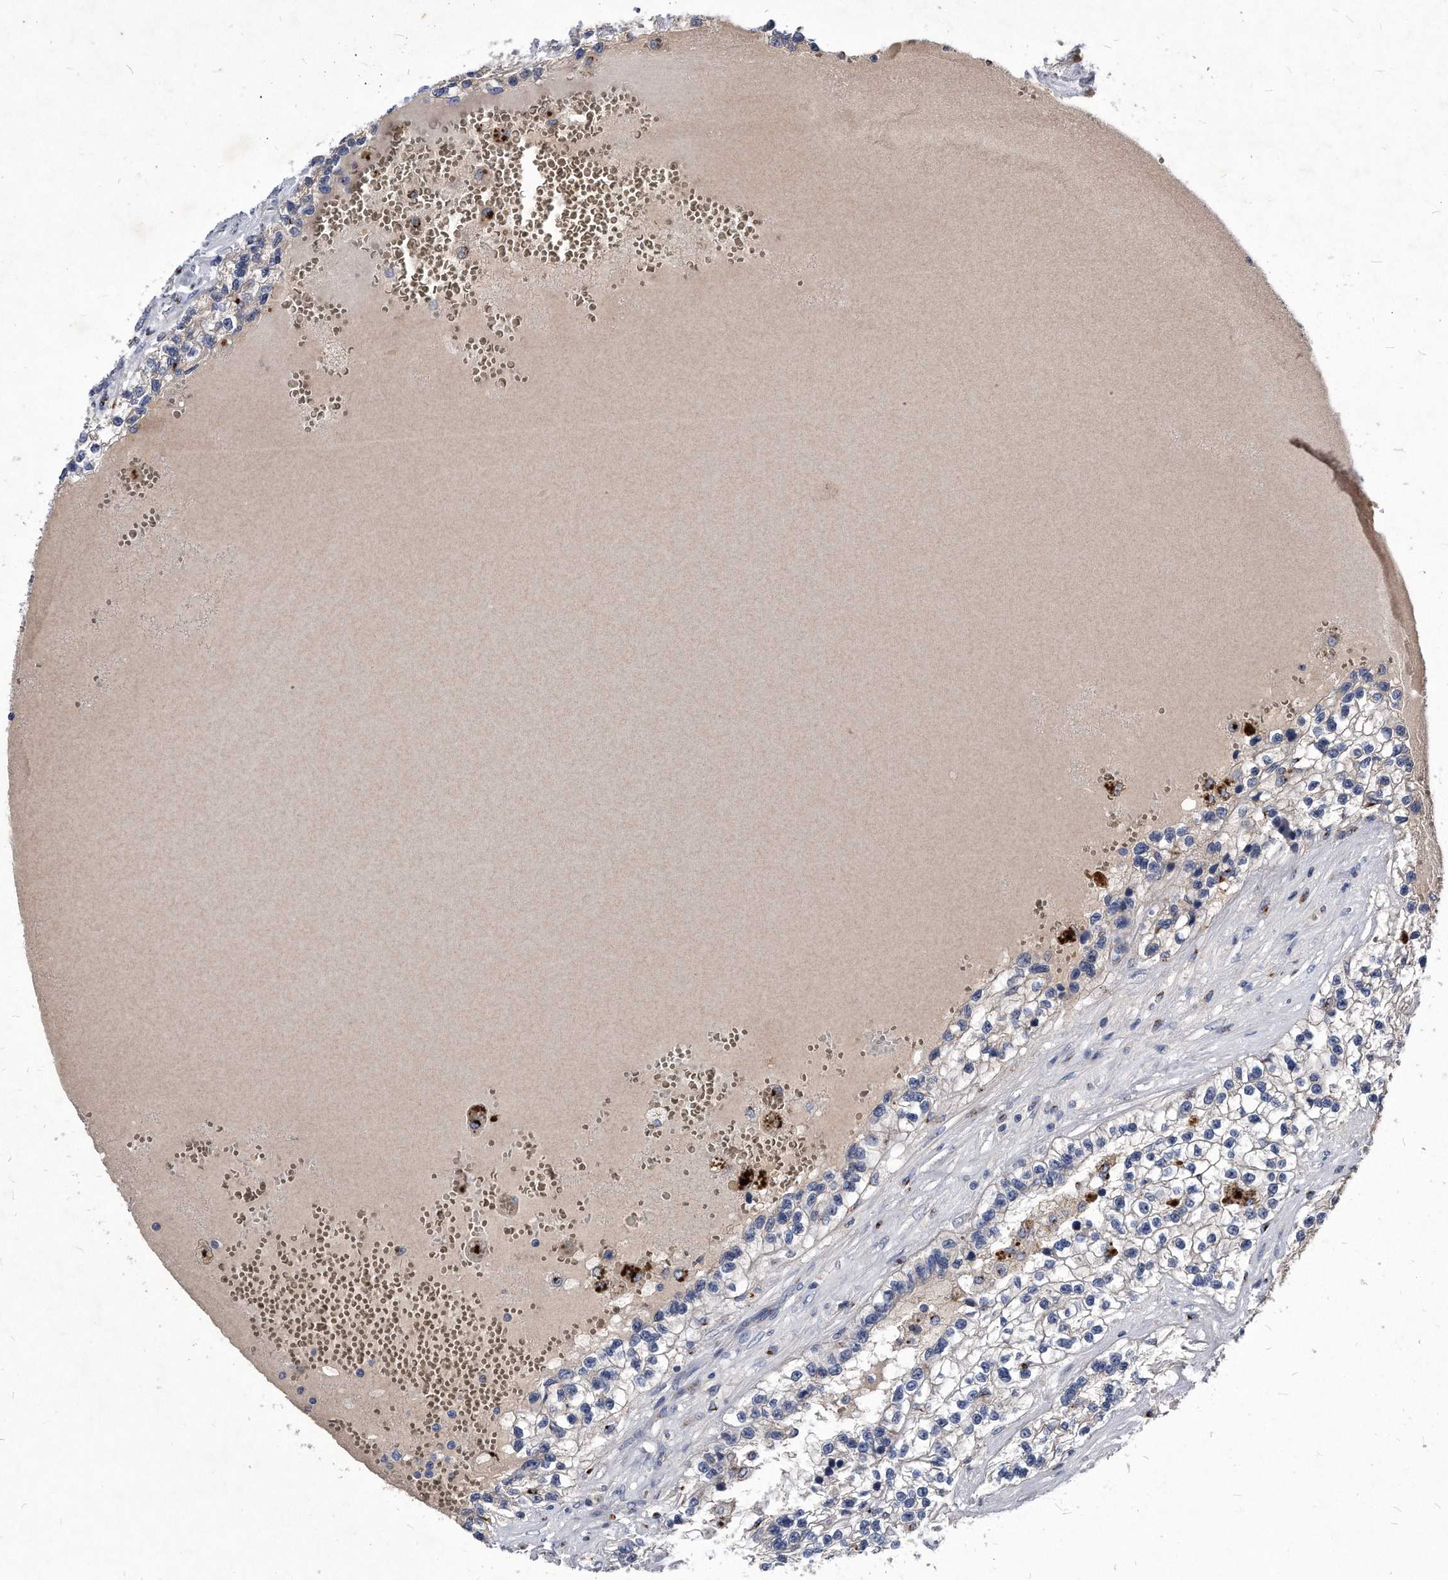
{"staining": {"intensity": "negative", "quantity": "none", "location": "none"}, "tissue": "renal cancer", "cell_type": "Tumor cells", "image_type": "cancer", "snomed": [{"axis": "morphology", "description": "Adenocarcinoma, NOS"}, {"axis": "topography", "description": "Kidney"}], "caption": "A high-resolution histopathology image shows immunohistochemistry staining of renal cancer, which exhibits no significant staining in tumor cells.", "gene": "MGAT4A", "patient": {"sex": "female", "age": 57}}